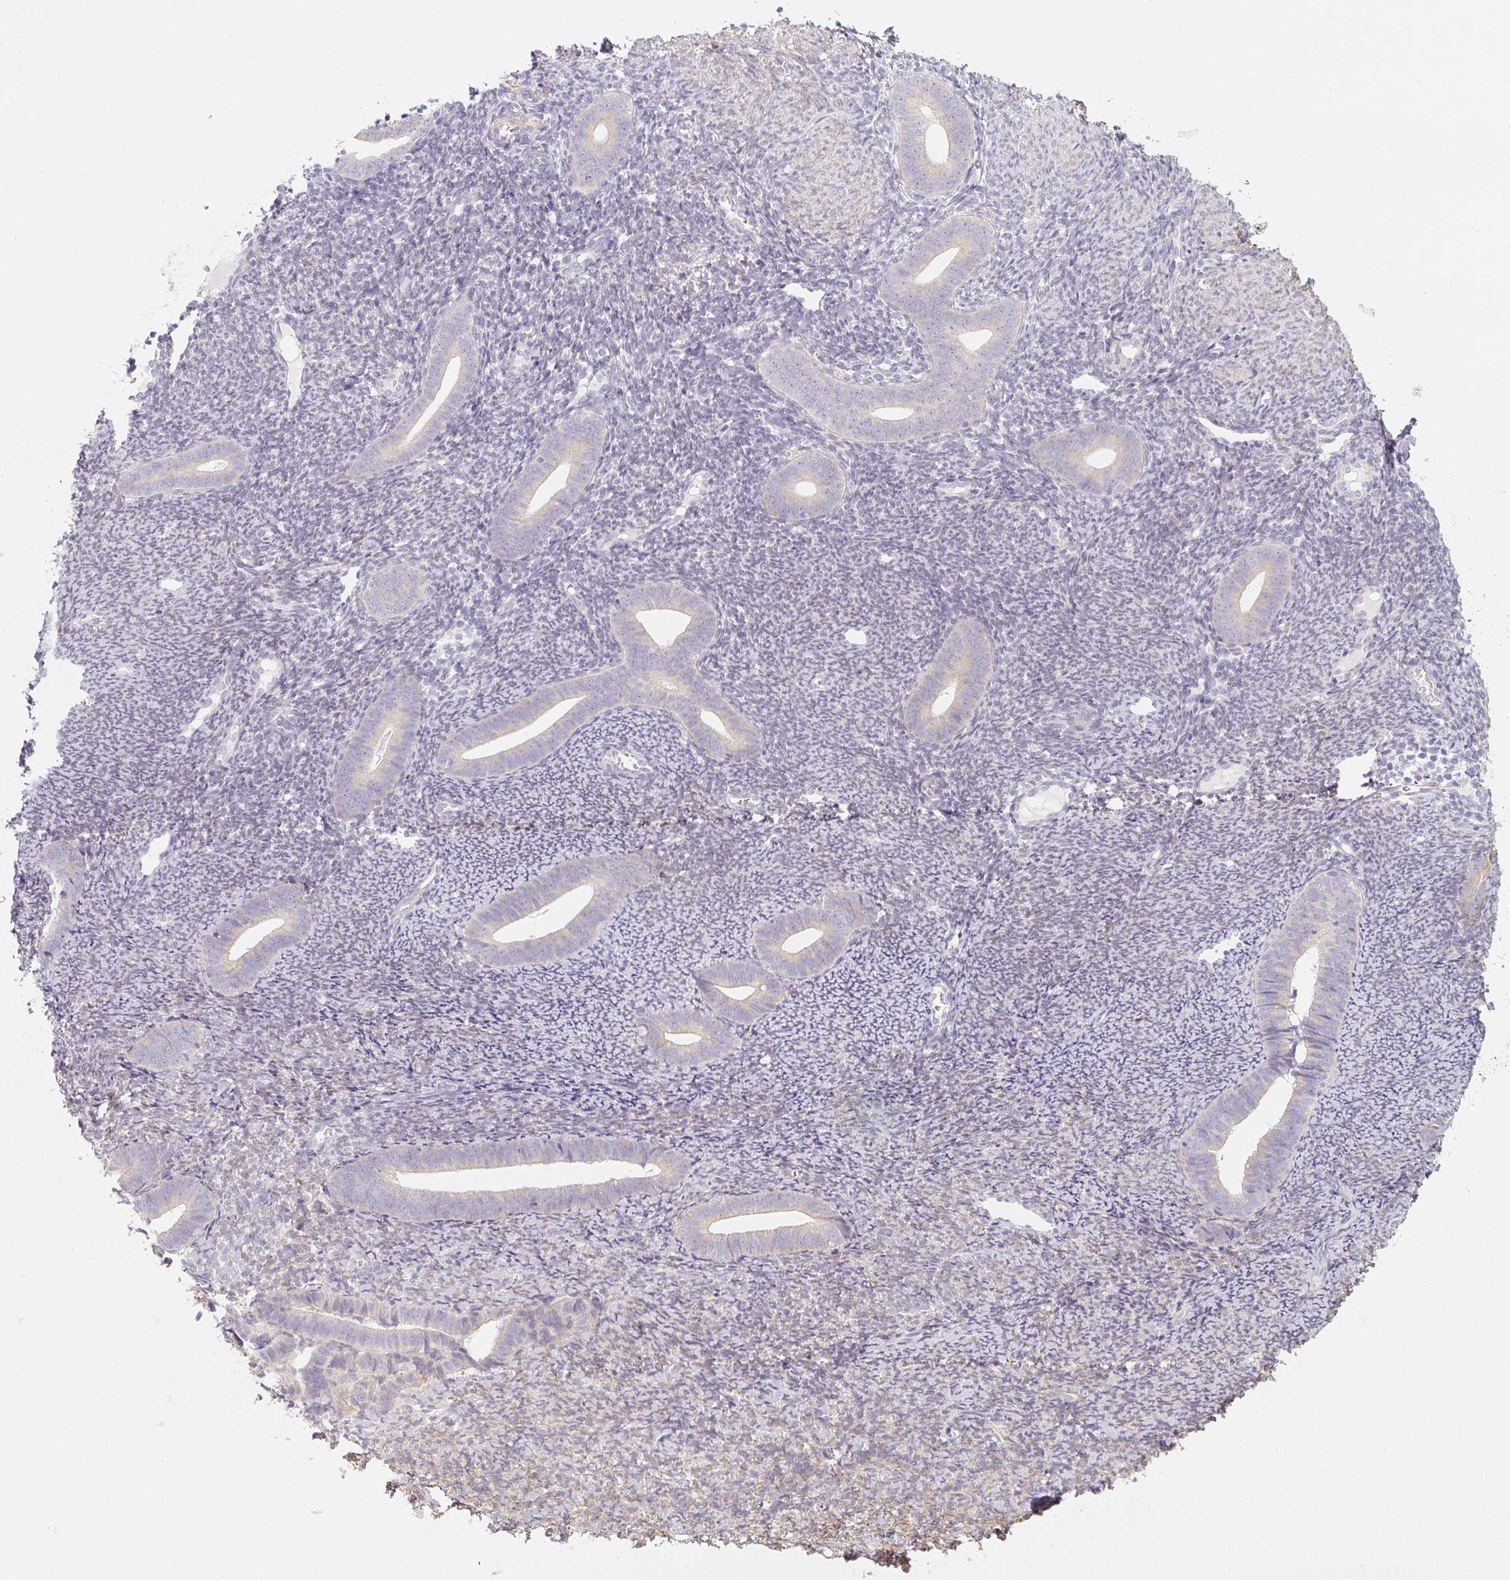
{"staining": {"intensity": "moderate", "quantity": "<25%", "location": "nuclear"}, "tissue": "endometrium", "cell_type": "Cells in endometrial stroma", "image_type": "normal", "snomed": [{"axis": "morphology", "description": "Normal tissue, NOS"}, {"axis": "topography", "description": "Endometrium"}], "caption": "Approximately <25% of cells in endometrial stroma in normal endometrium demonstrate moderate nuclear protein staining as visualized by brown immunohistochemical staining.", "gene": "PWWP3B", "patient": {"sex": "female", "age": 39}}